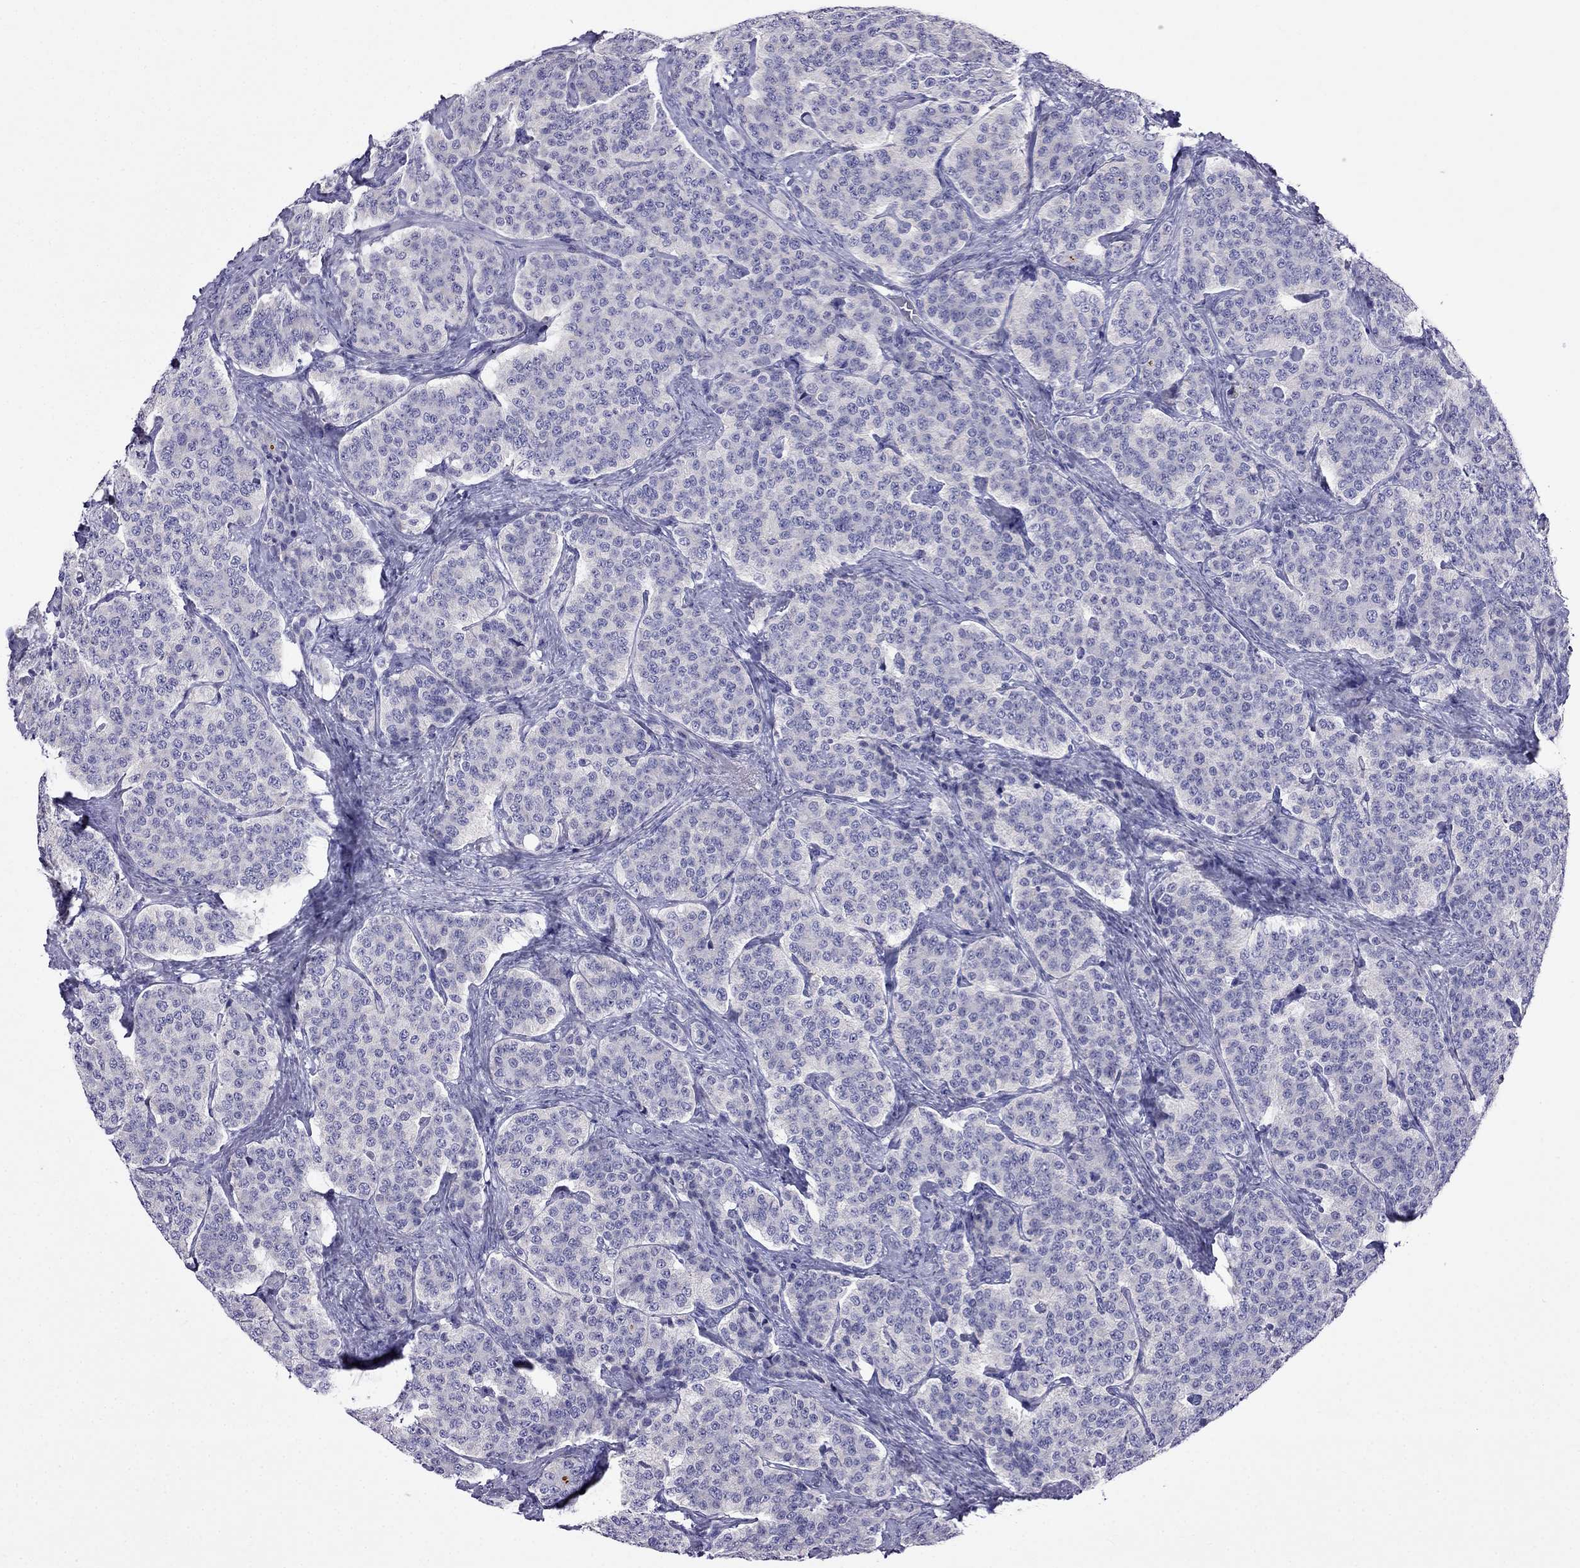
{"staining": {"intensity": "negative", "quantity": "none", "location": "none"}, "tissue": "carcinoid", "cell_type": "Tumor cells", "image_type": "cancer", "snomed": [{"axis": "morphology", "description": "Carcinoid, malignant, NOS"}, {"axis": "topography", "description": "Small intestine"}], "caption": "Immunohistochemical staining of human carcinoid reveals no significant expression in tumor cells. (Stains: DAB (3,3'-diaminobenzidine) immunohistochemistry (IHC) with hematoxylin counter stain, Microscopy: brightfield microscopy at high magnification).", "gene": "MGP", "patient": {"sex": "female", "age": 58}}